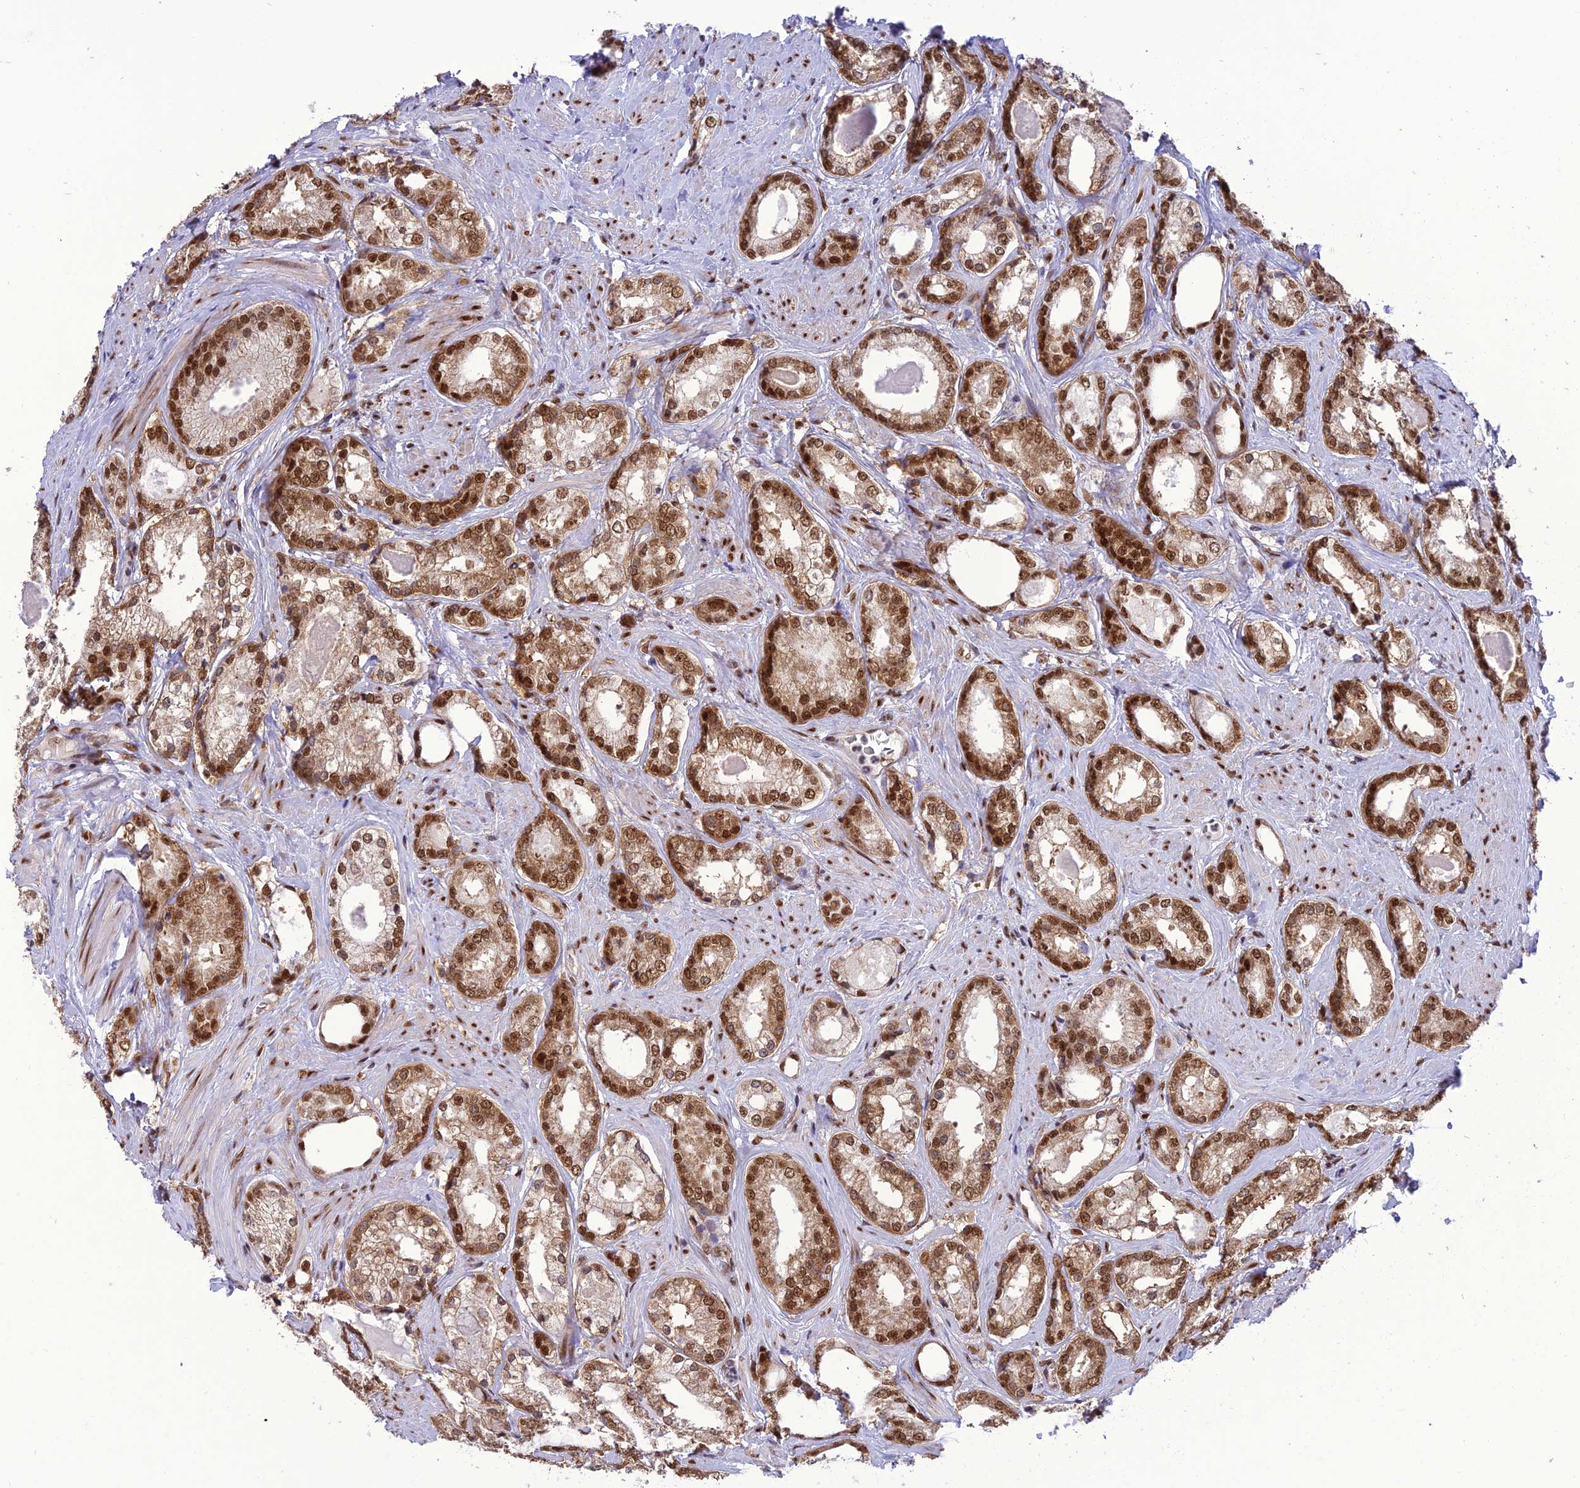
{"staining": {"intensity": "strong", "quantity": ">75%", "location": "nuclear"}, "tissue": "prostate cancer", "cell_type": "Tumor cells", "image_type": "cancer", "snomed": [{"axis": "morphology", "description": "Adenocarcinoma, Low grade"}, {"axis": "topography", "description": "Prostate"}], "caption": "Protein expression analysis of human low-grade adenocarcinoma (prostate) reveals strong nuclear staining in approximately >75% of tumor cells.", "gene": "DDX1", "patient": {"sex": "male", "age": 68}}